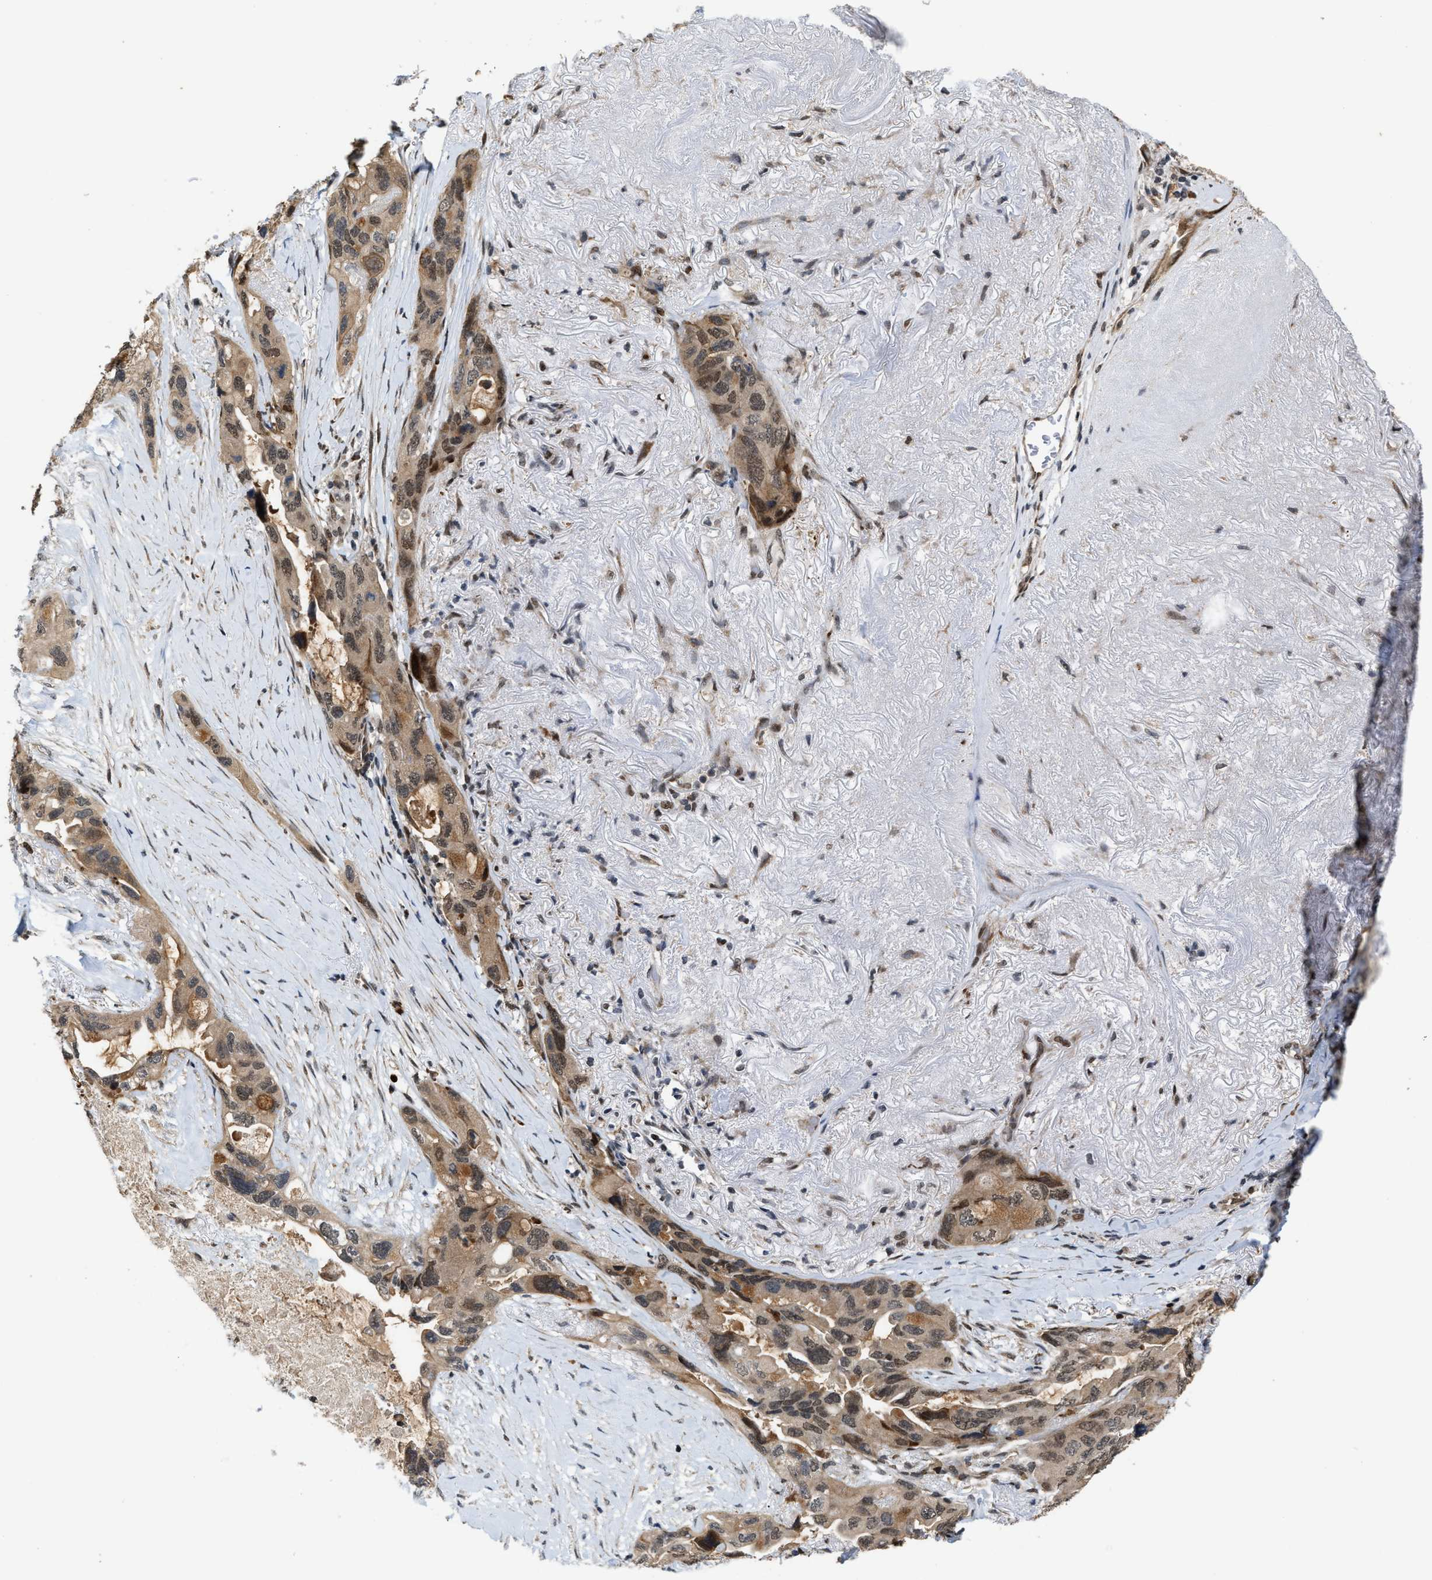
{"staining": {"intensity": "moderate", "quantity": ">75%", "location": "cytoplasmic/membranous,nuclear"}, "tissue": "lung cancer", "cell_type": "Tumor cells", "image_type": "cancer", "snomed": [{"axis": "morphology", "description": "Squamous cell carcinoma, NOS"}, {"axis": "topography", "description": "Lung"}], "caption": "Immunohistochemical staining of lung cancer (squamous cell carcinoma) shows medium levels of moderate cytoplasmic/membranous and nuclear staining in about >75% of tumor cells. (IHC, brightfield microscopy, high magnification).", "gene": "SERTAD2", "patient": {"sex": "female", "age": 73}}